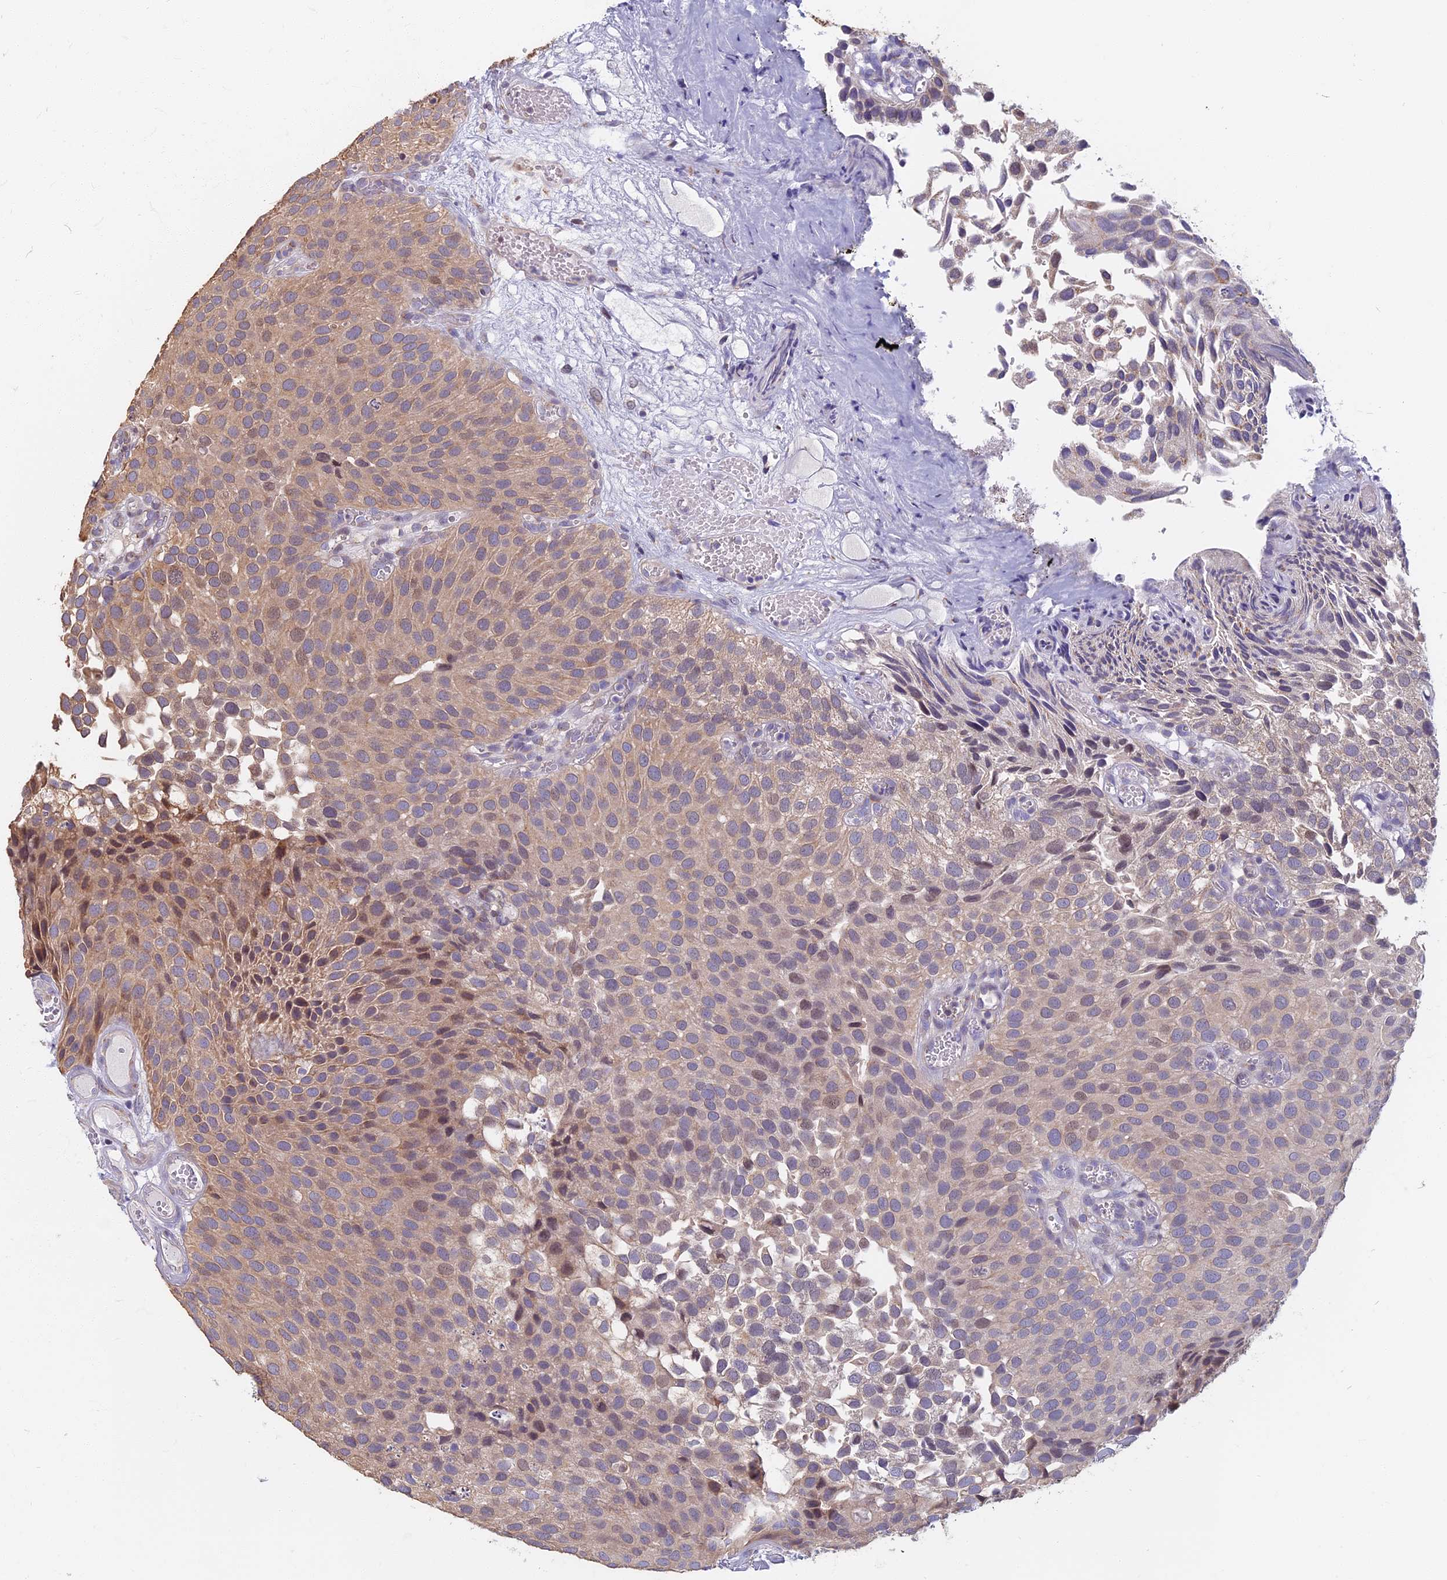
{"staining": {"intensity": "moderate", "quantity": "<25%", "location": "cytoplasmic/membranous,nuclear"}, "tissue": "urothelial cancer", "cell_type": "Tumor cells", "image_type": "cancer", "snomed": [{"axis": "morphology", "description": "Urothelial carcinoma, Low grade"}, {"axis": "topography", "description": "Urinary bladder"}], "caption": "High-power microscopy captured an immunohistochemistry (IHC) micrograph of urothelial cancer, revealing moderate cytoplasmic/membranous and nuclear staining in about <25% of tumor cells. (Stains: DAB (3,3'-diaminobenzidine) in brown, nuclei in blue, Microscopy: brightfield microscopy at high magnification).", "gene": "CCDC113", "patient": {"sex": "male", "age": 89}}